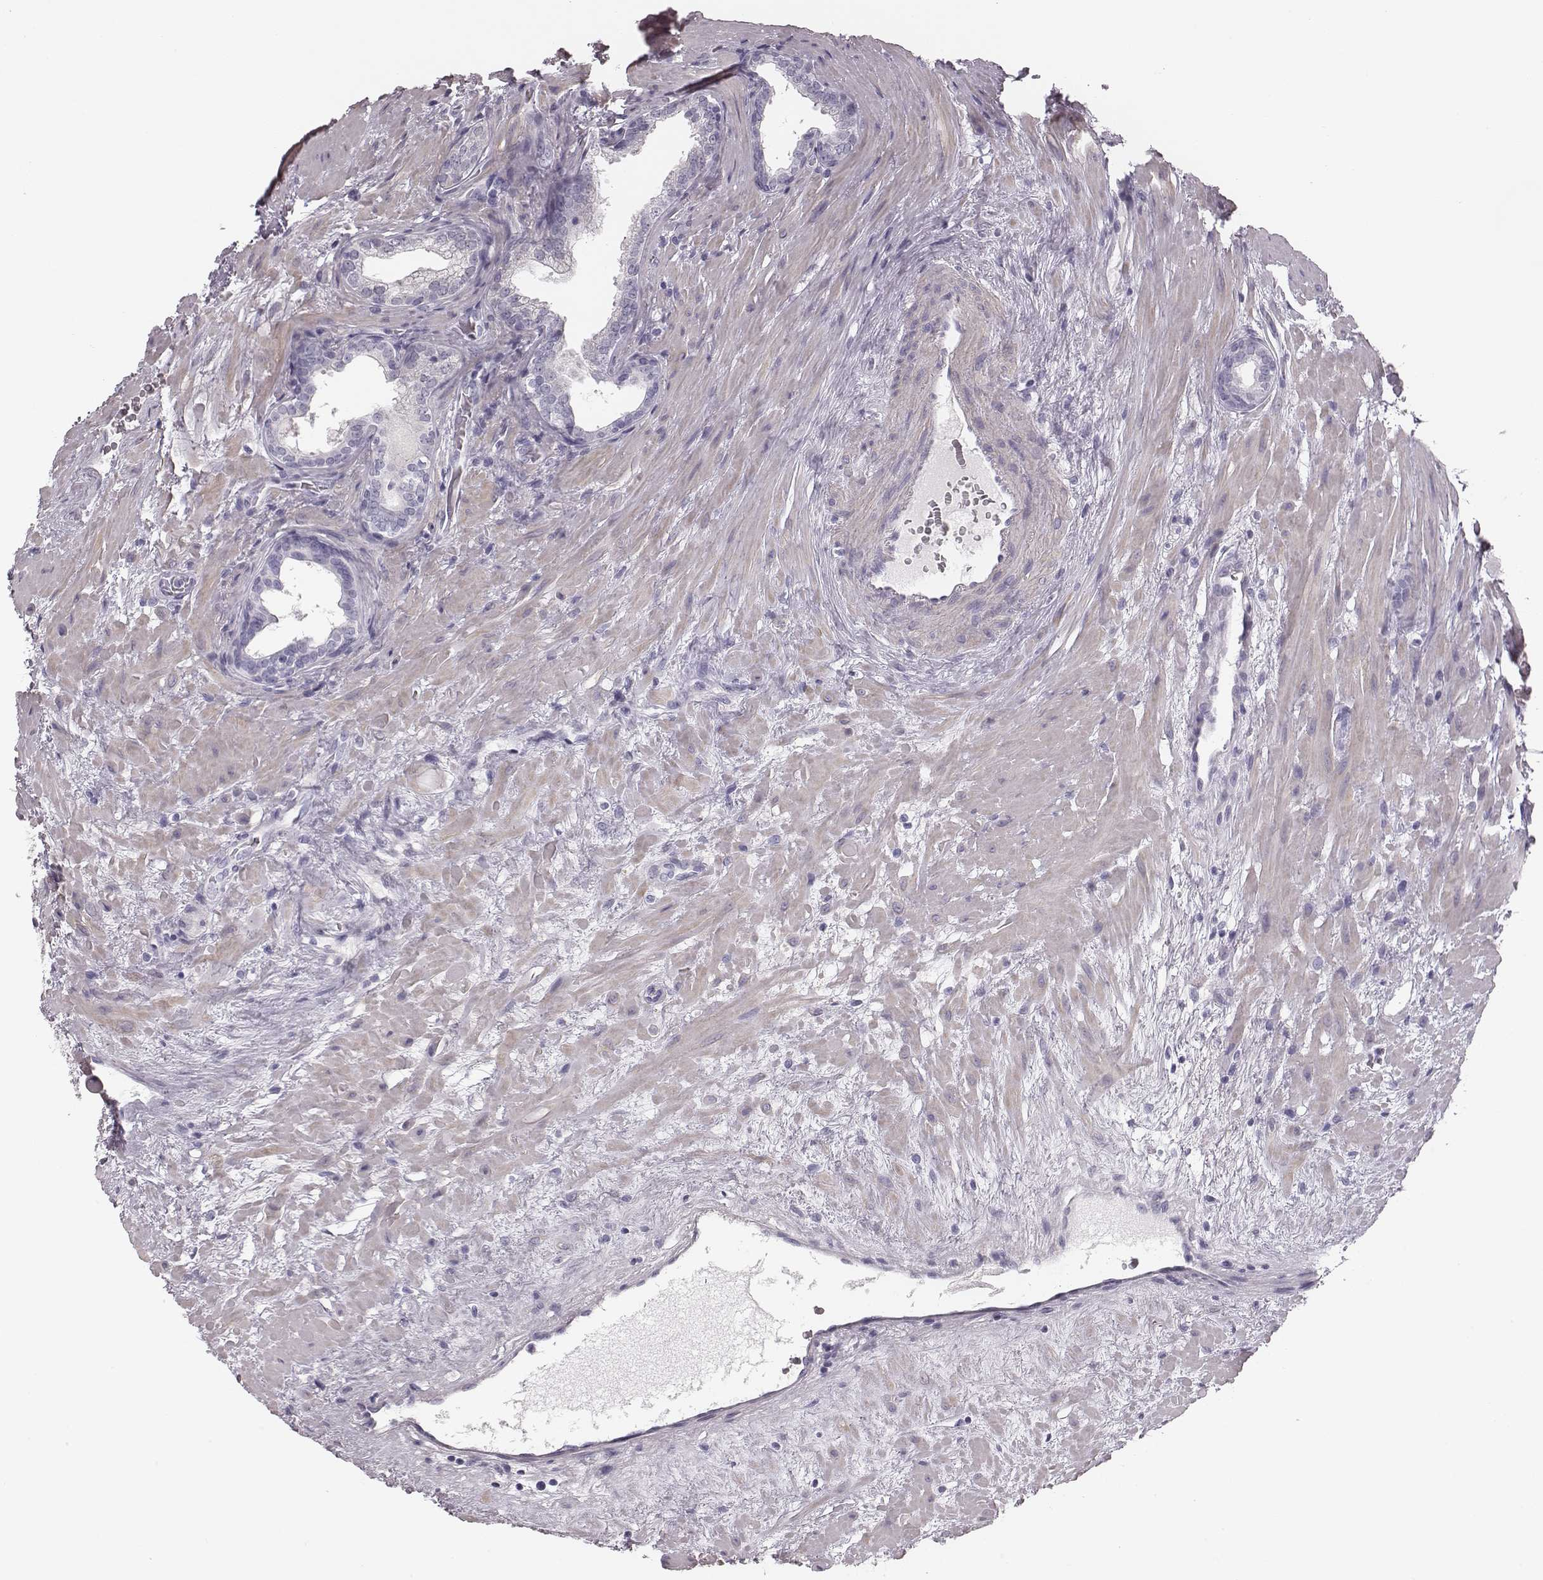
{"staining": {"intensity": "negative", "quantity": "none", "location": "none"}, "tissue": "prostate cancer", "cell_type": "Tumor cells", "image_type": "cancer", "snomed": [{"axis": "morphology", "description": "Adenocarcinoma, NOS"}, {"axis": "topography", "description": "Prostate"}], "caption": "Adenocarcinoma (prostate) stained for a protein using IHC displays no expression tumor cells.", "gene": "CRISP1", "patient": {"sex": "male", "age": 66}}